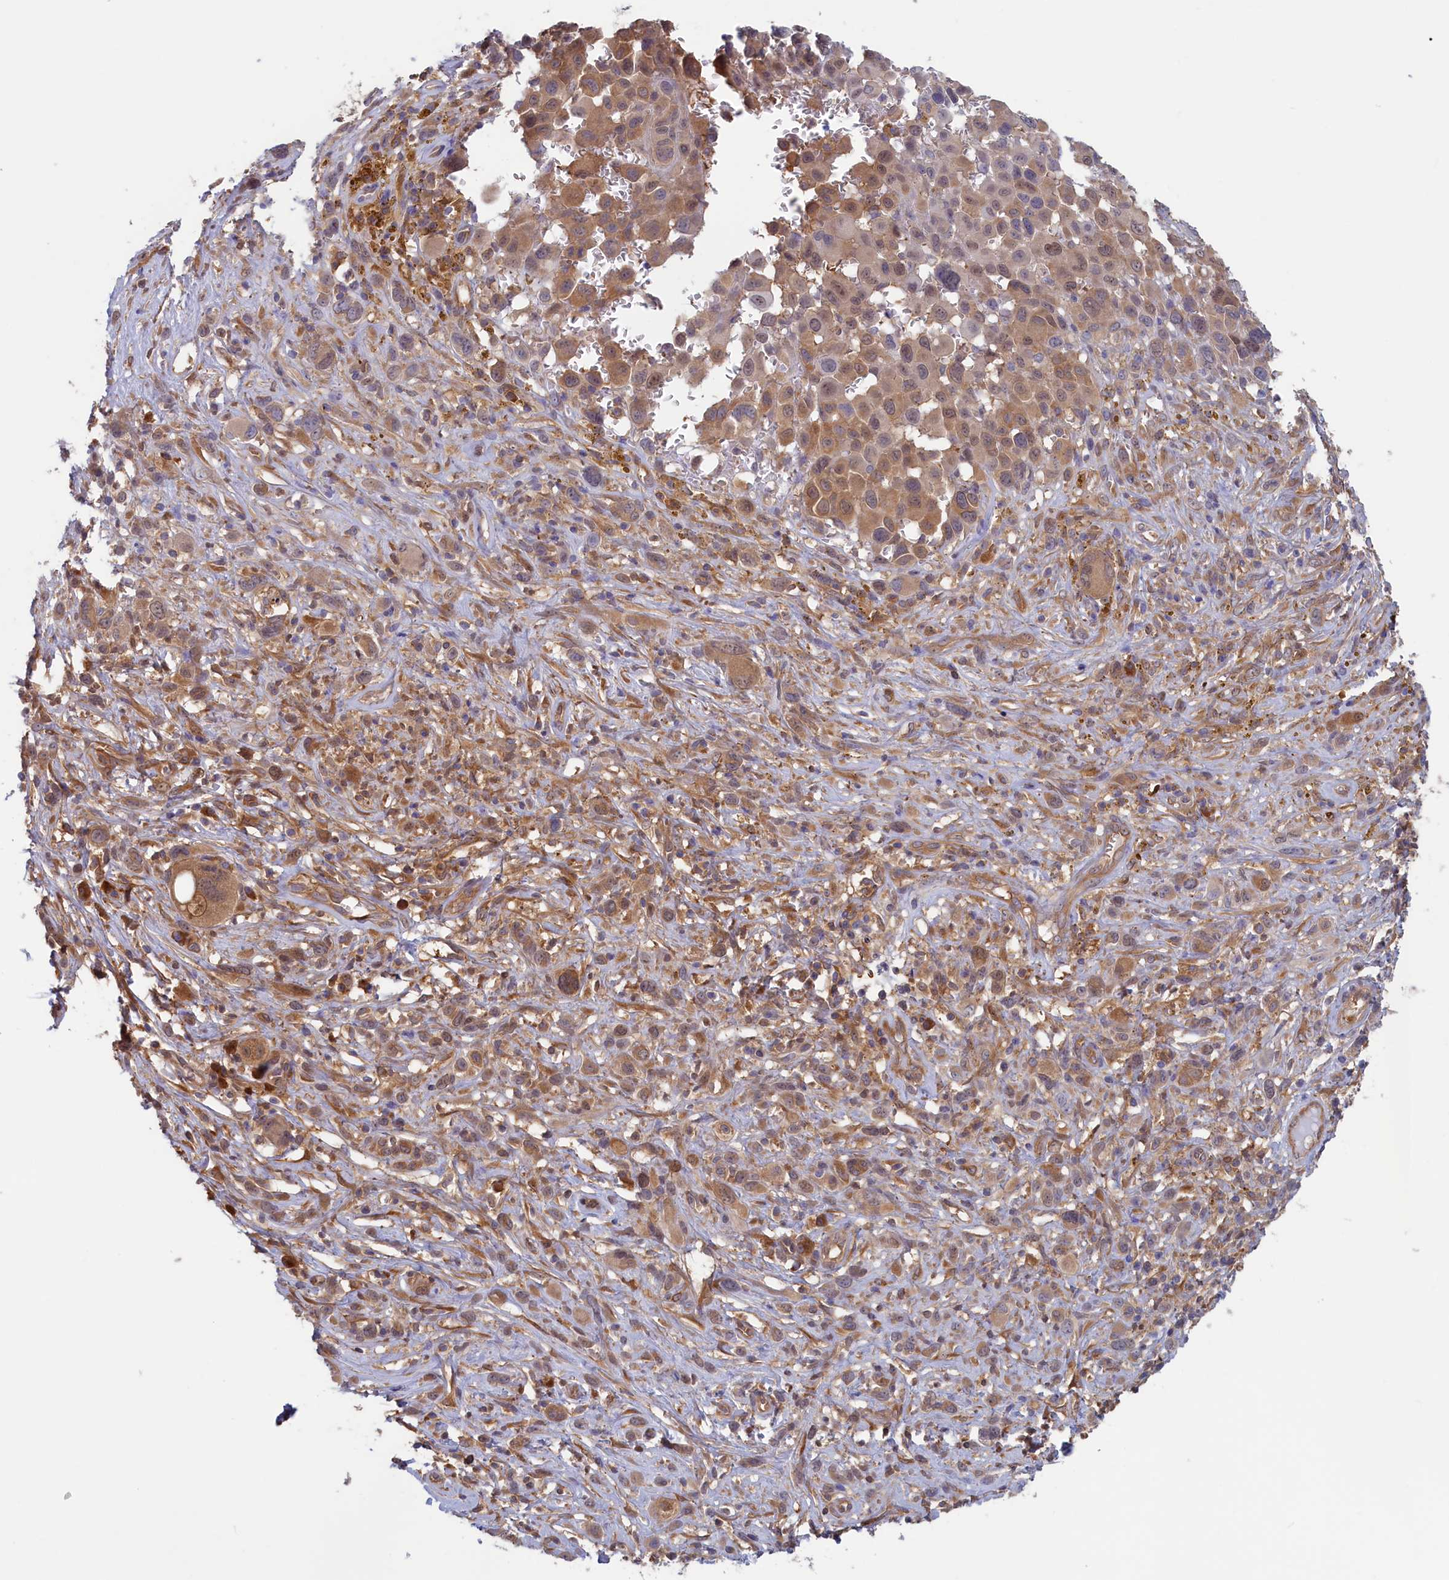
{"staining": {"intensity": "moderate", "quantity": "<25%", "location": "cytoplasmic/membranous"}, "tissue": "melanoma", "cell_type": "Tumor cells", "image_type": "cancer", "snomed": [{"axis": "morphology", "description": "Malignant melanoma, NOS"}, {"axis": "topography", "description": "Skin of trunk"}], "caption": "Protein analysis of malignant melanoma tissue shows moderate cytoplasmic/membranous positivity in about <25% of tumor cells.", "gene": "SYNDIG1L", "patient": {"sex": "male", "age": 71}}